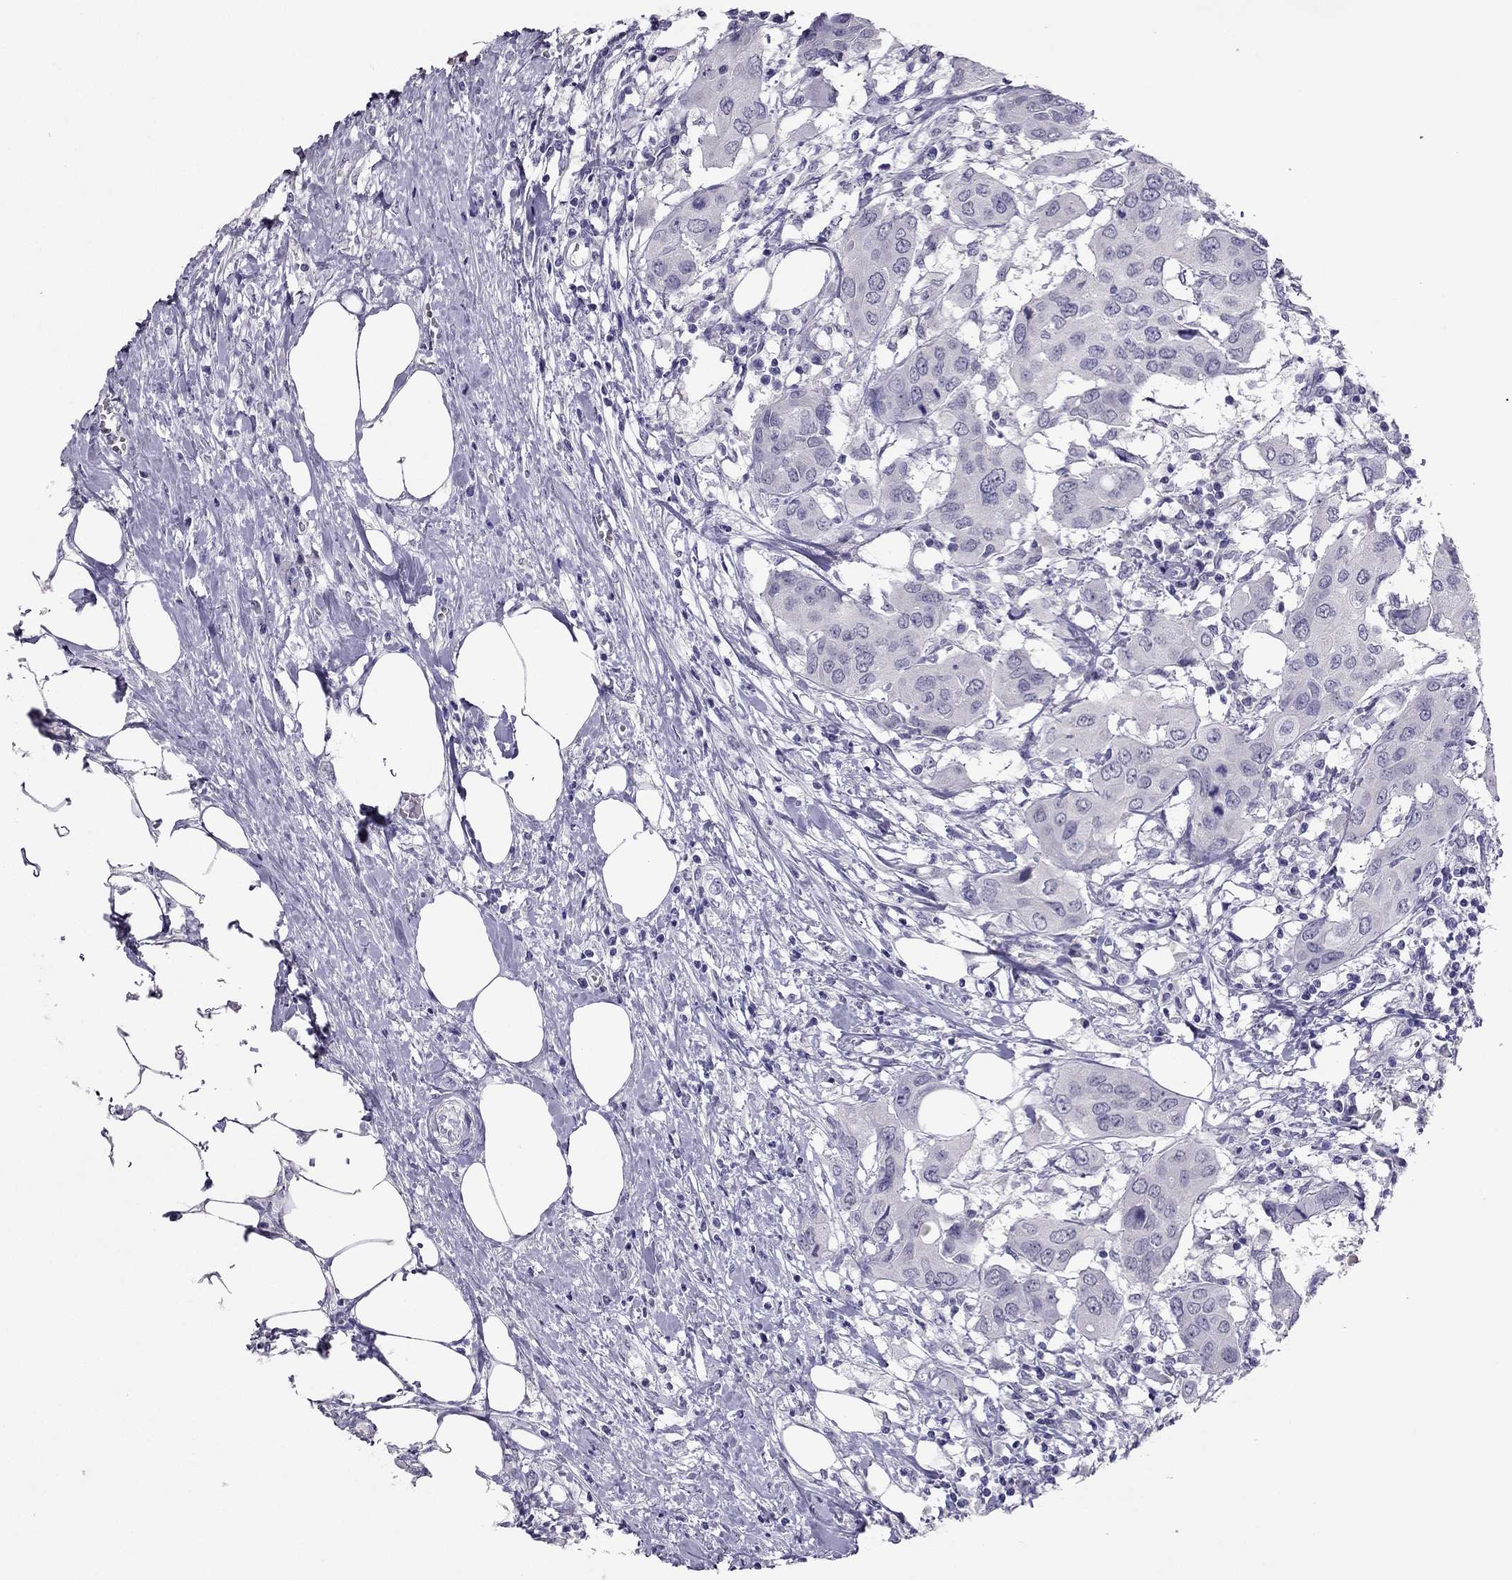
{"staining": {"intensity": "negative", "quantity": "none", "location": "none"}, "tissue": "urothelial cancer", "cell_type": "Tumor cells", "image_type": "cancer", "snomed": [{"axis": "morphology", "description": "Urothelial carcinoma, NOS"}, {"axis": "morphology", "description": "Urothelial carcinoma, High grade"}, {"axis": "topography", "description": "Urinary bladder"}], "caption": "This is an immunohistochemistry image of human high-grade urothelial carcinoma. There is no positivity in tumor cells.", "gene": "RHO", "patient": {"sex": "male", "age": 63}}